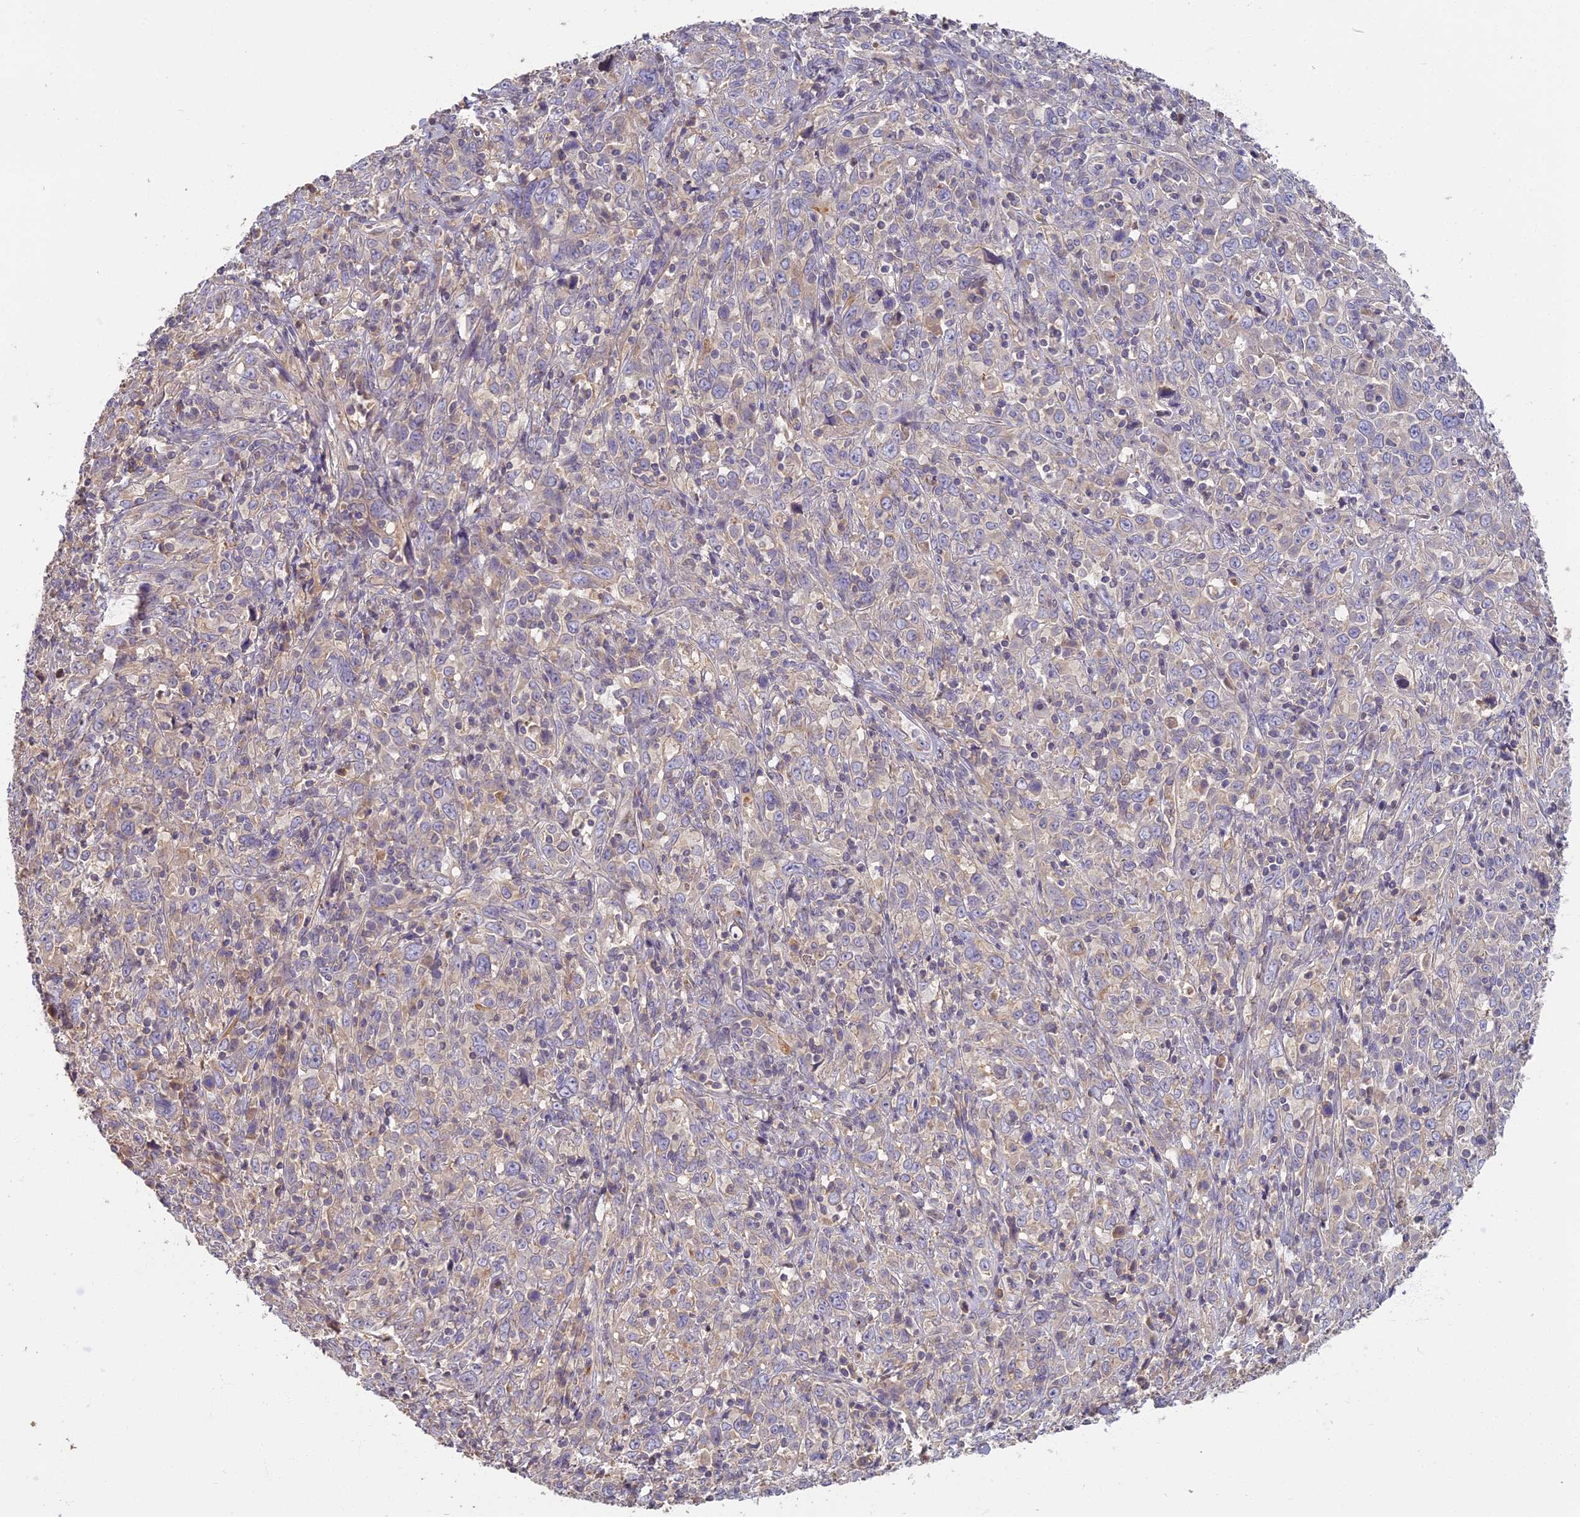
{"staining": {"intensity": "weak", "quantity": "<25%", "location": "cytoplasmic/membranous"}, "tissue": "cervical cancer", "cell_type": "Tumor cells", "image_type": "cancer", "snomed": [{"axis": "morphology", "description": "Squamous cell carcinoma, NOS"}, {"axis": "topography", "description": "Cervix"}], "caption": "Immunohistochemistry (IHC) photomicrograph of human cervical squamous cell carcinoma stained for a protein (brown), which exhibits no staining in tumor cells.", "gene": "AP4E1", "patient": {"sex": "female", "age": 46}}